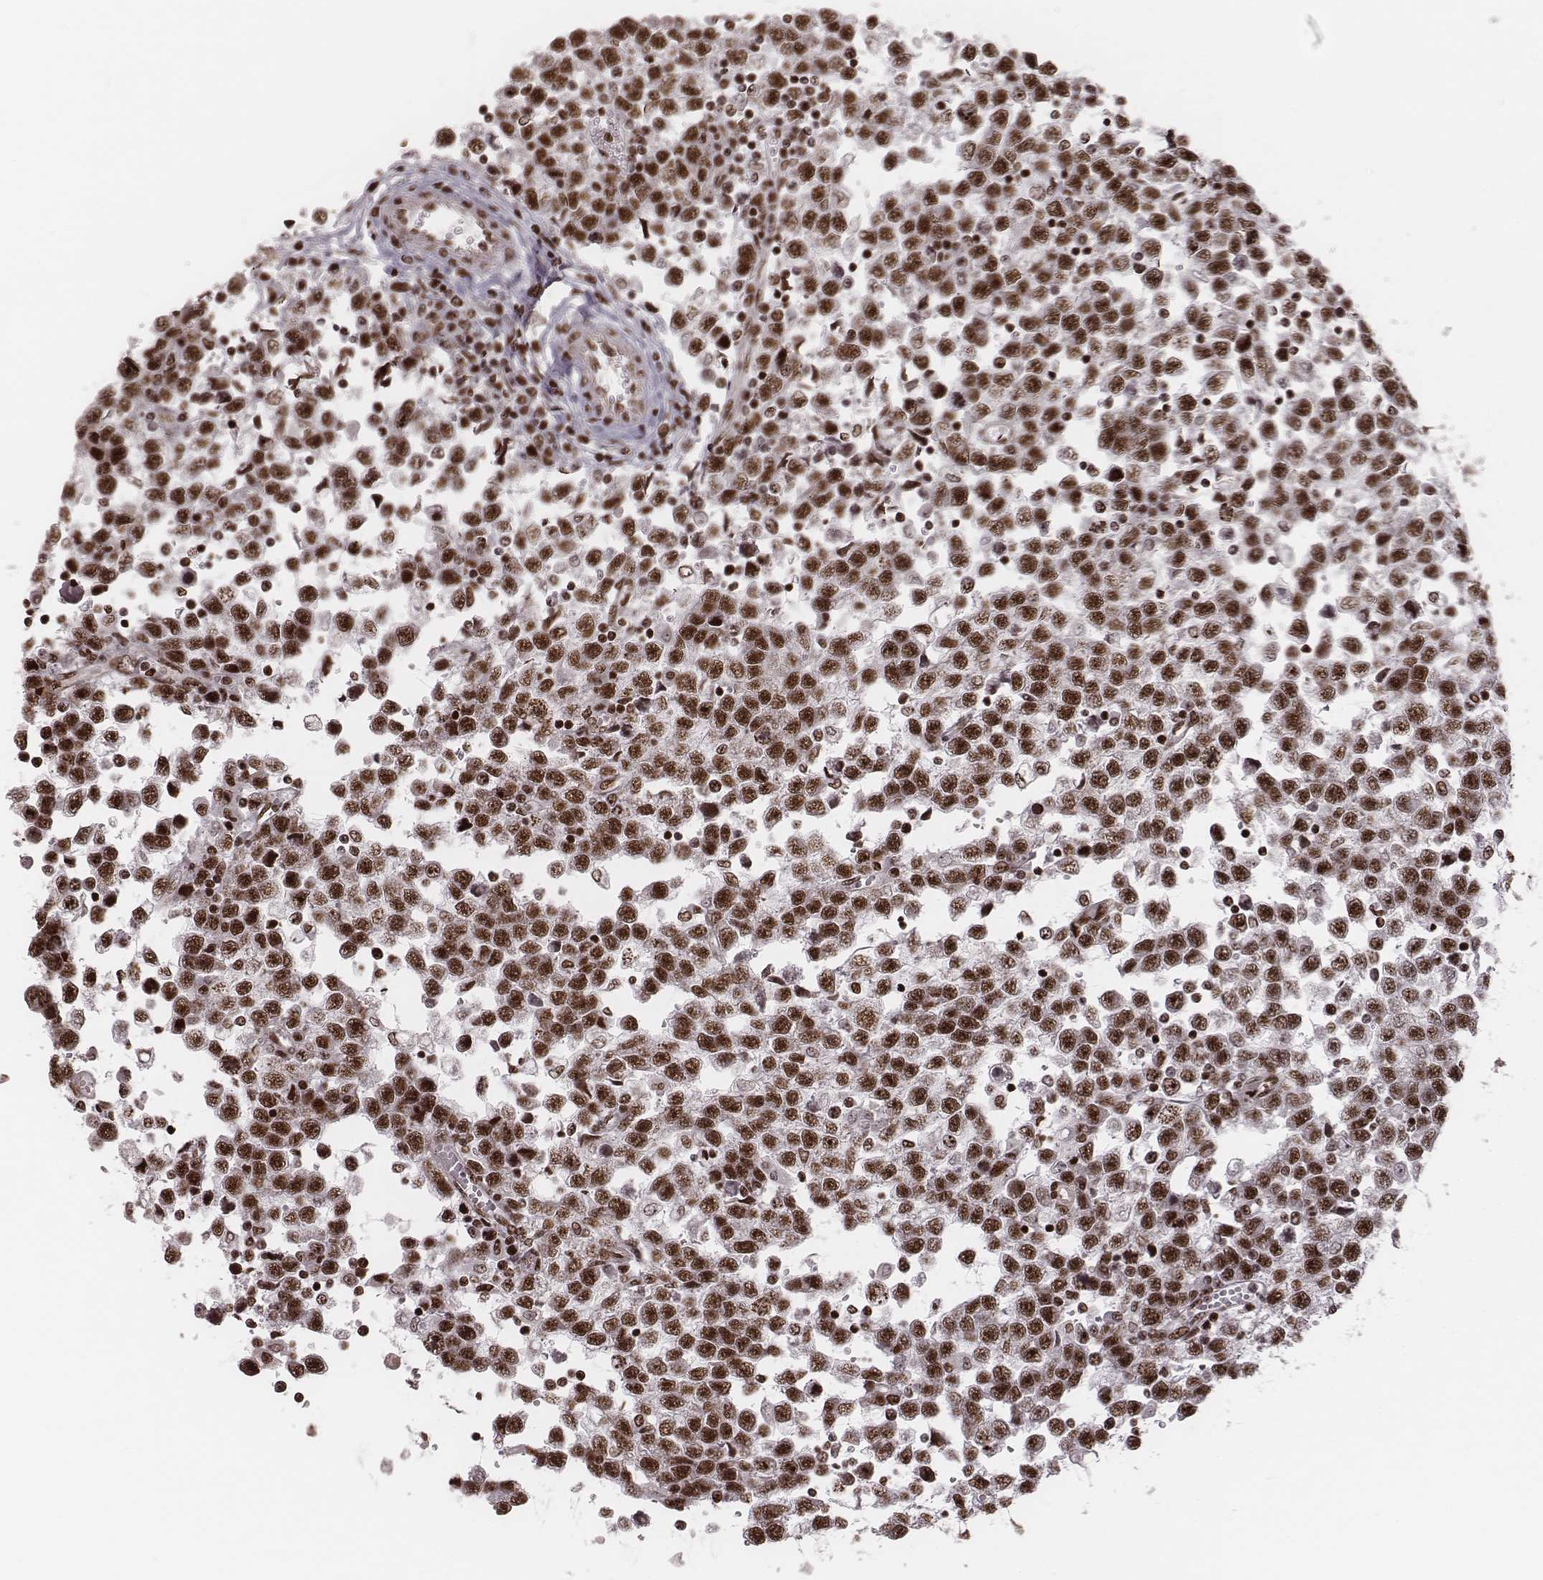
{"staining": {"intensity": "moderate", "quantity": ">75%", "location": "nuclear"}, "tissue": "testis cancer", "cell_type": "Tumor cells", "image_type": "cancer", "snomed": [{"axis": "morphology", "description": "Seminoma, NOS"}, {"axis": "topography", "description": "Testis"}], "caption": "Seminoma (testis) stained with immunohistochemistry (IHC) displays moderate nuclear positivity in about >75% of tumor cells.", "gene": "VRK3", "patient": {"sex": "male", "age": 34}}